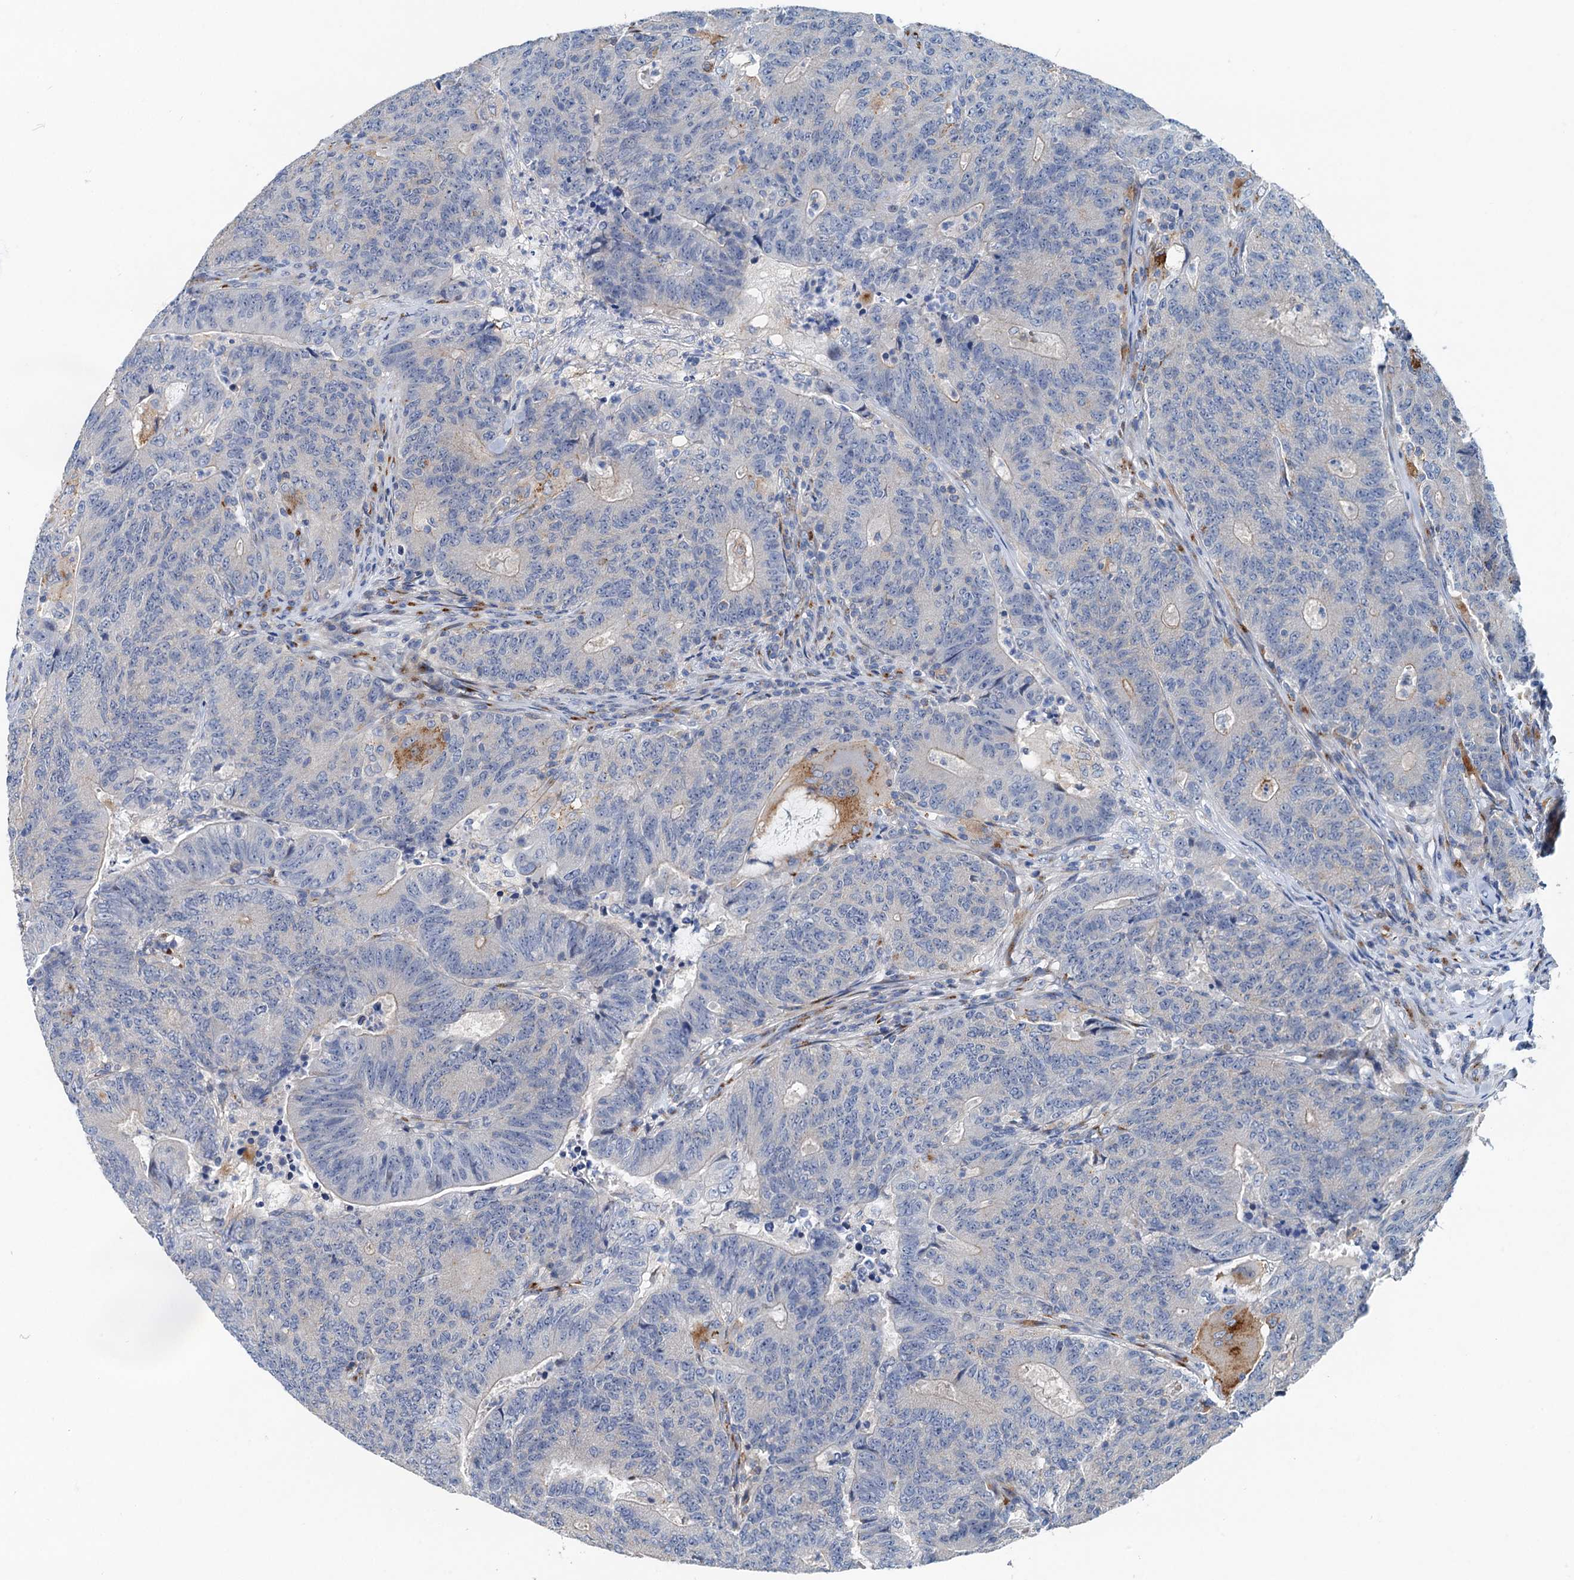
{"staining": {"intensity": "negative", "quantity": "none", "location": "none"}, "tissue": "colorectal cancer", "cell_type": "Tumor cells", "image_type": "cancer", "snomed": [{"axis": "morphology", "description": "Adenocarcinoma, NOS"}, {"axis": "topography", "description": "Colon"}], "caption": "Immunohistochemistry micrograph of neoplastic tissue: adenocarcinoma (colorectal) stained with DAB (3,3'-diaminobenzidine) exhibits no significant protein staining in tumor cells.", "gene": "NBEA", "patient": {"sex": "female", "age": 75}}